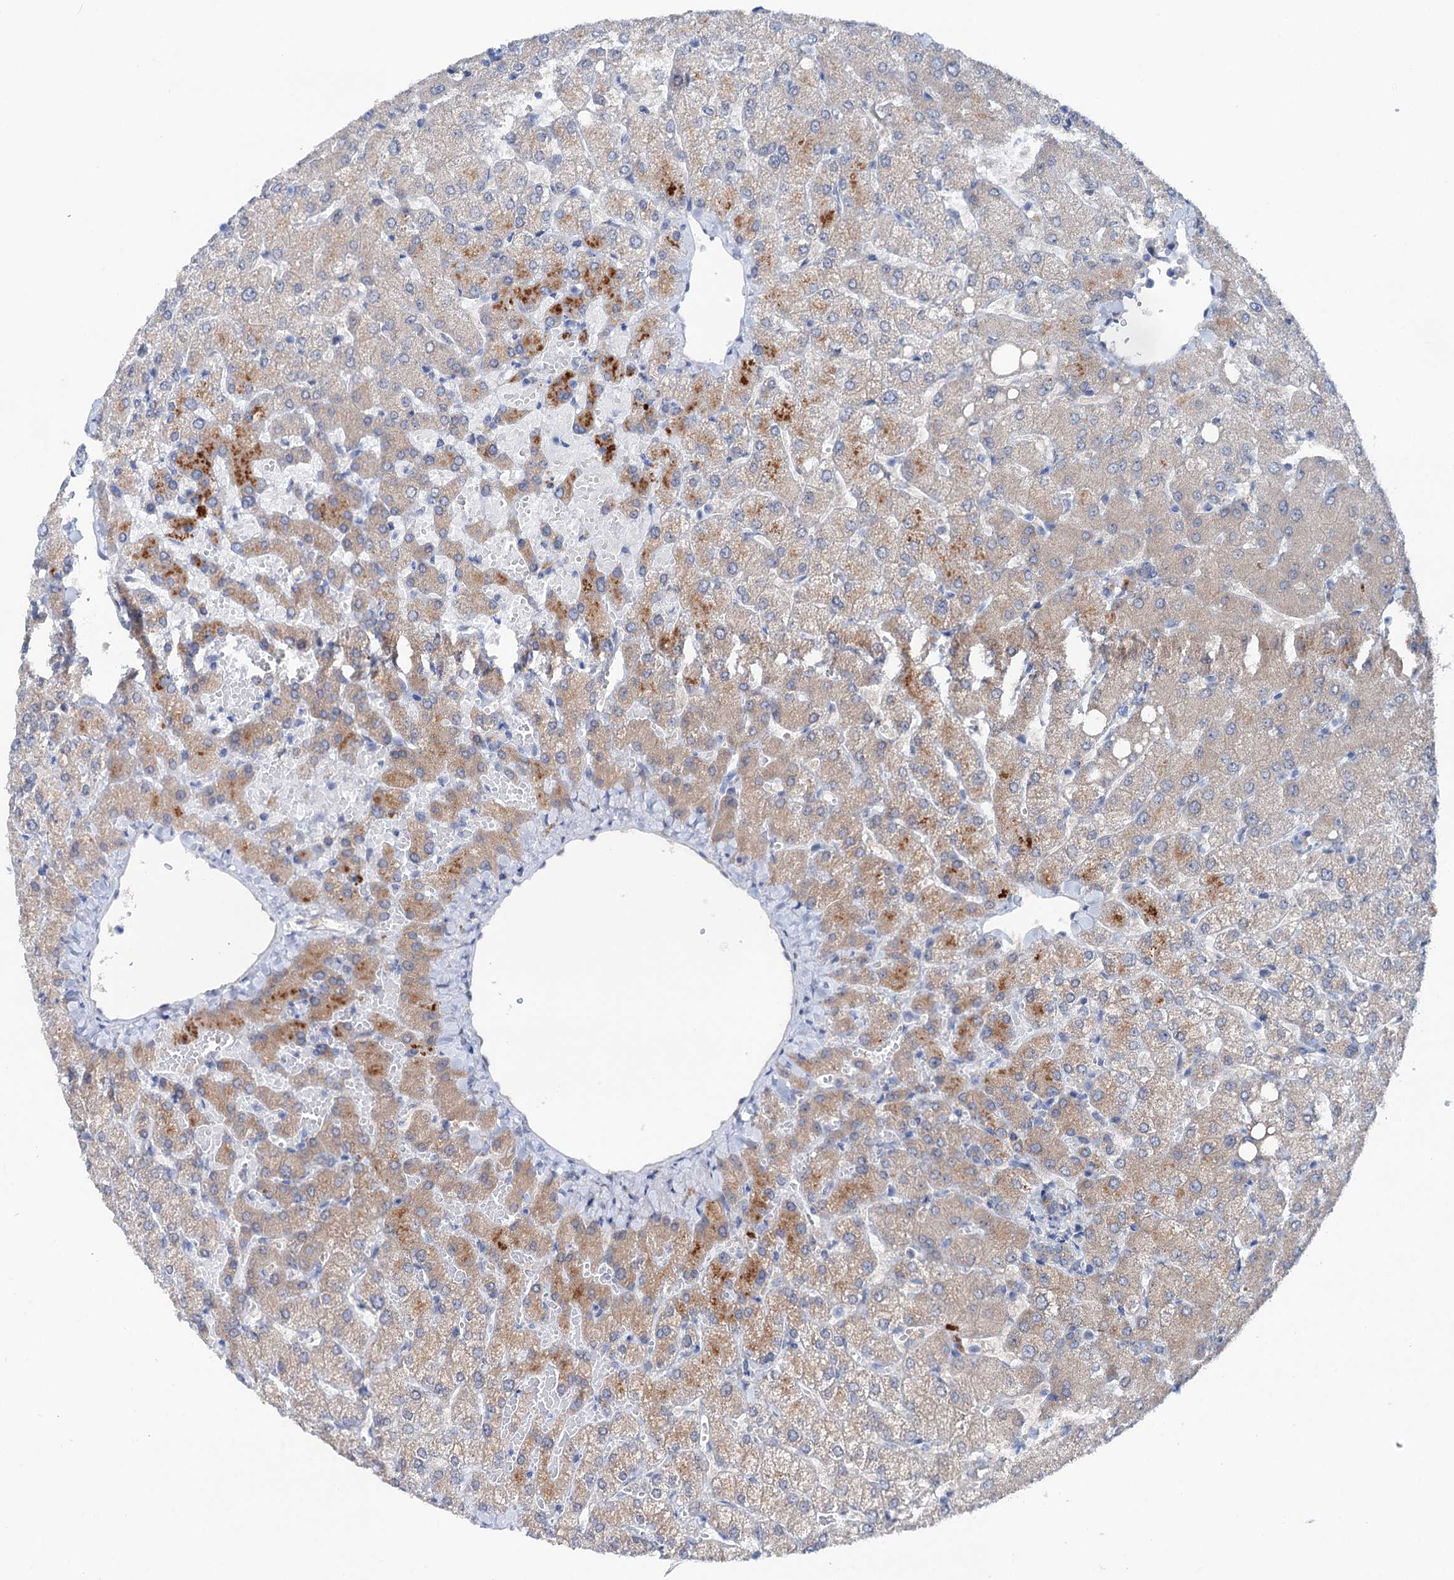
{"staining": {"intensity": "negative", "quantity": "none", "location": "none"}, "tissue": "liver", "cell_type": "Cholangiocytes", "image_type": "normal", "snomed": [{"axis": "morphology", "description": "Normal tissue, NOS"}, {"axis": "topography", "description": "Liver"}], "caption": "High power microscopy histopathology image of an IHC micrograph of unremarkable liver, revealing no significant expression in cholangiocytes.", "gene": "SHROOM1", "patient": {"sex": "female", "age": 54}}